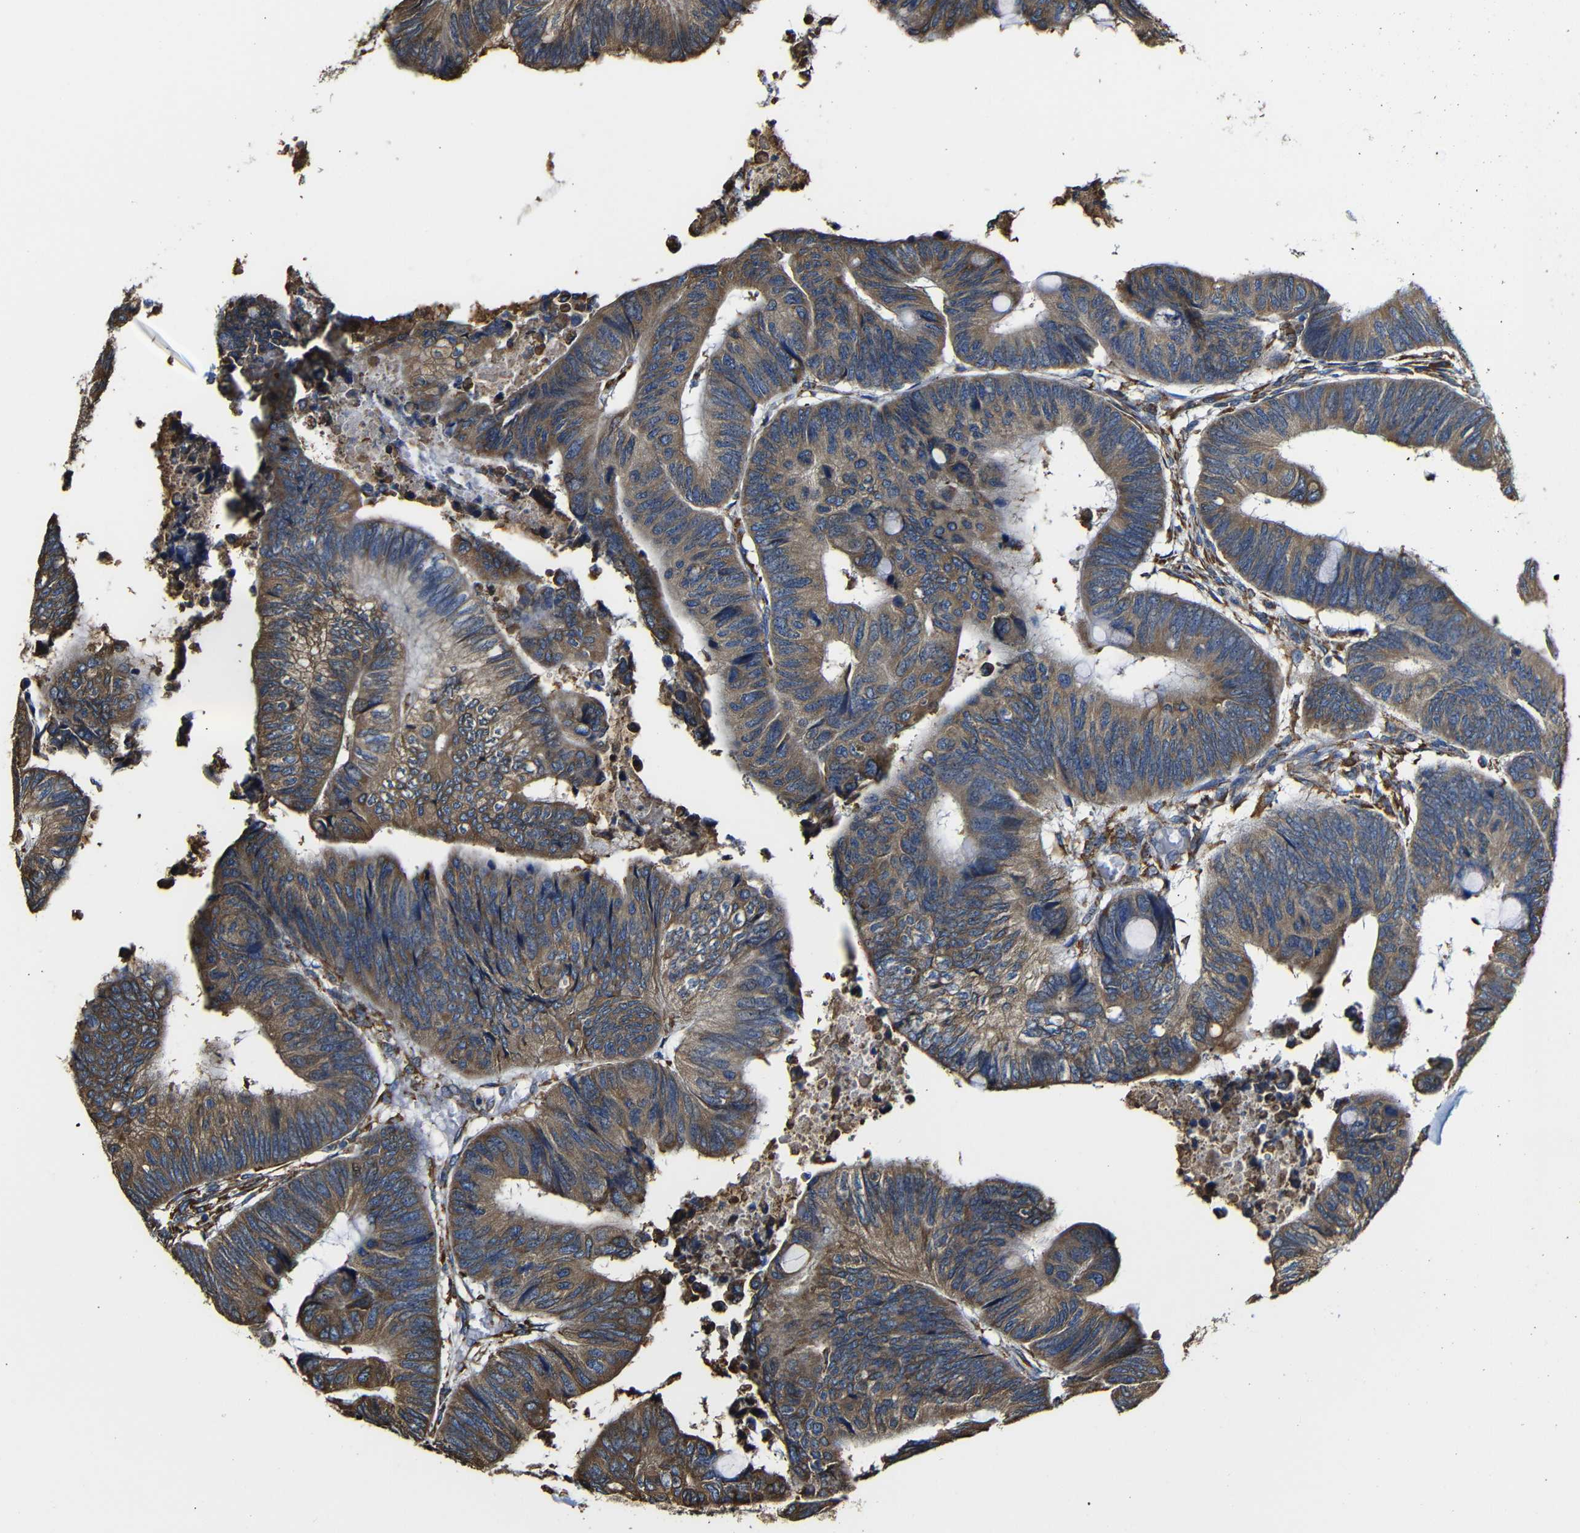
{"staining": {"intensity": "moderate", "quantity": ">75%", "location": "cytoplasmic/membranous"}, "tissue": "colorectal cancer", "cell_type": "Tumor cells", "image_type": "cancer", "snomed": [{"axis": "morphology", "description": "Normal tissue, NOS"}, {"axis": "morphology", "description": "Adenocarcinoma, NOS"}, {"axis": "topography", "description": "Rectum"}, {"axis": "topography", "description": "Peripheral nerve tissue"}], "caption": "Immunohistochemistry (DAB (3,3'-diaminobenzidine)) staining of human adenocarcinoma (colorectal) displays moderate cytoplasmic/membranous protein staining in approximately >75% of tumor cells.", "gene": "PPIB", "patient": {"sex": "male", "age": 92}}